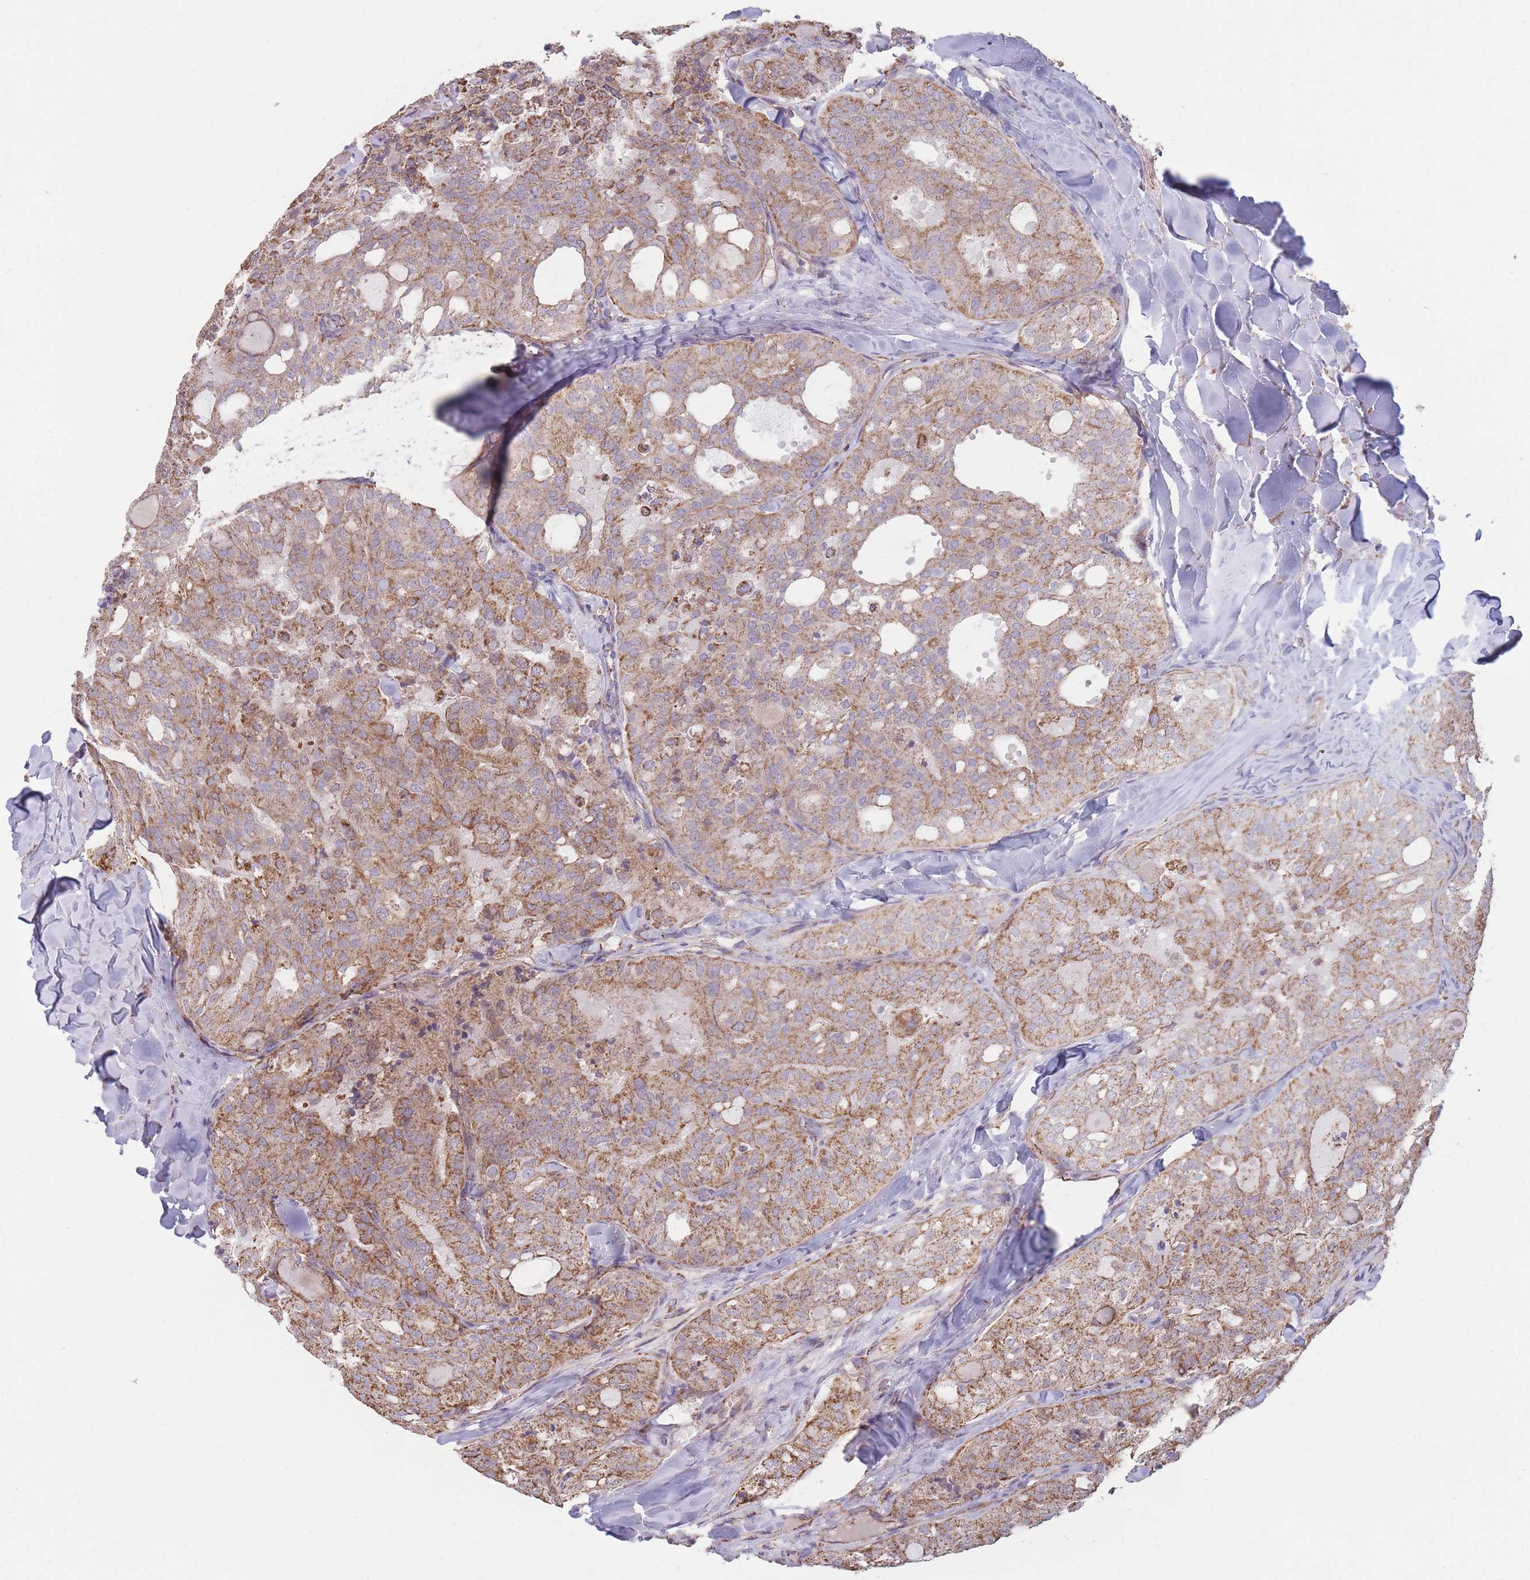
{"staining": {"intensity": "moderate", "quantity": ">75%", "location": "cytoplasmic/membranous"}, "tissue": "thyroid cancer", "cell_type": "Tumor cells", "image_type": "cancer", "snomed": [{"axis": "morphology", "description": "Follicular adenoma carcinoma, NOS"}, {"axis": "topography", "description": "Thyroid gland"}], "caption": "Thyroid follicular adenoma carcinoma was stained to show a protein in brown. There is medium levels of moderate cytoplasmic/membranous expression in approximately >75% of tumor cells.", "gene": "KIF16B", "patient": {"sex": "male", "age": 75}}